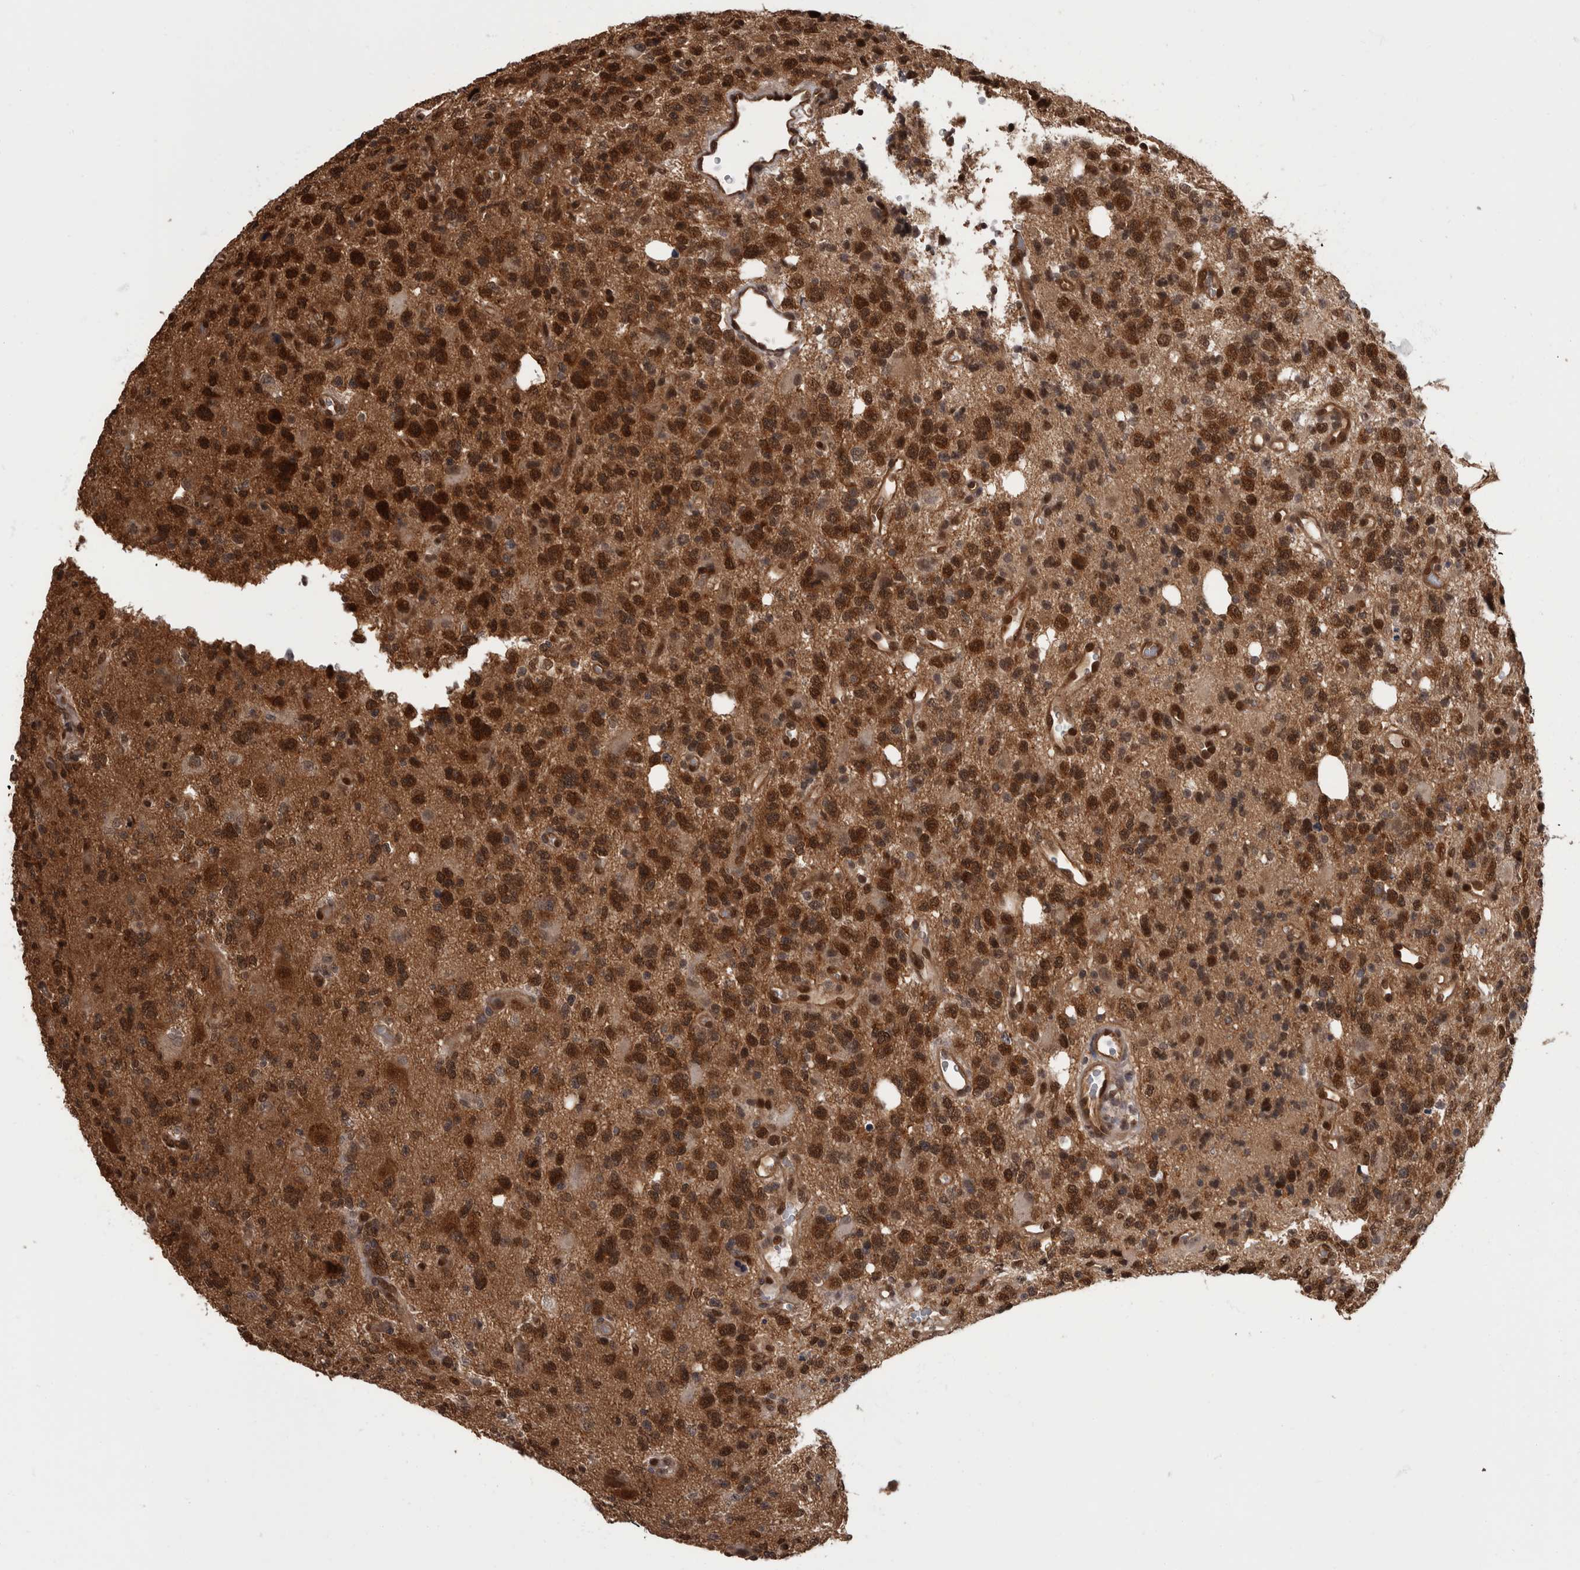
{"staining": {"intensity": "strong", "quantity": ">75%", "location": "cytoplasmic/membranous,nuclear"}, "tissue": "glioma", "cell_type": "Tumor cells", "image_type": "cancer", "snomed": [{"axis": "morphology", "description": "Glioma, malignant, High grade"}, {"axis": "topography", "description": "Brain"}], "caption": "Malignant high-grade glioma tissue shows strong cytoplasmic/membranous and nuclear expression in approximately >75% of tumor cells, visualized by immunohistochemistry.", "gene": "AKT3", "patient": {"sex": "female", "age": 62}}